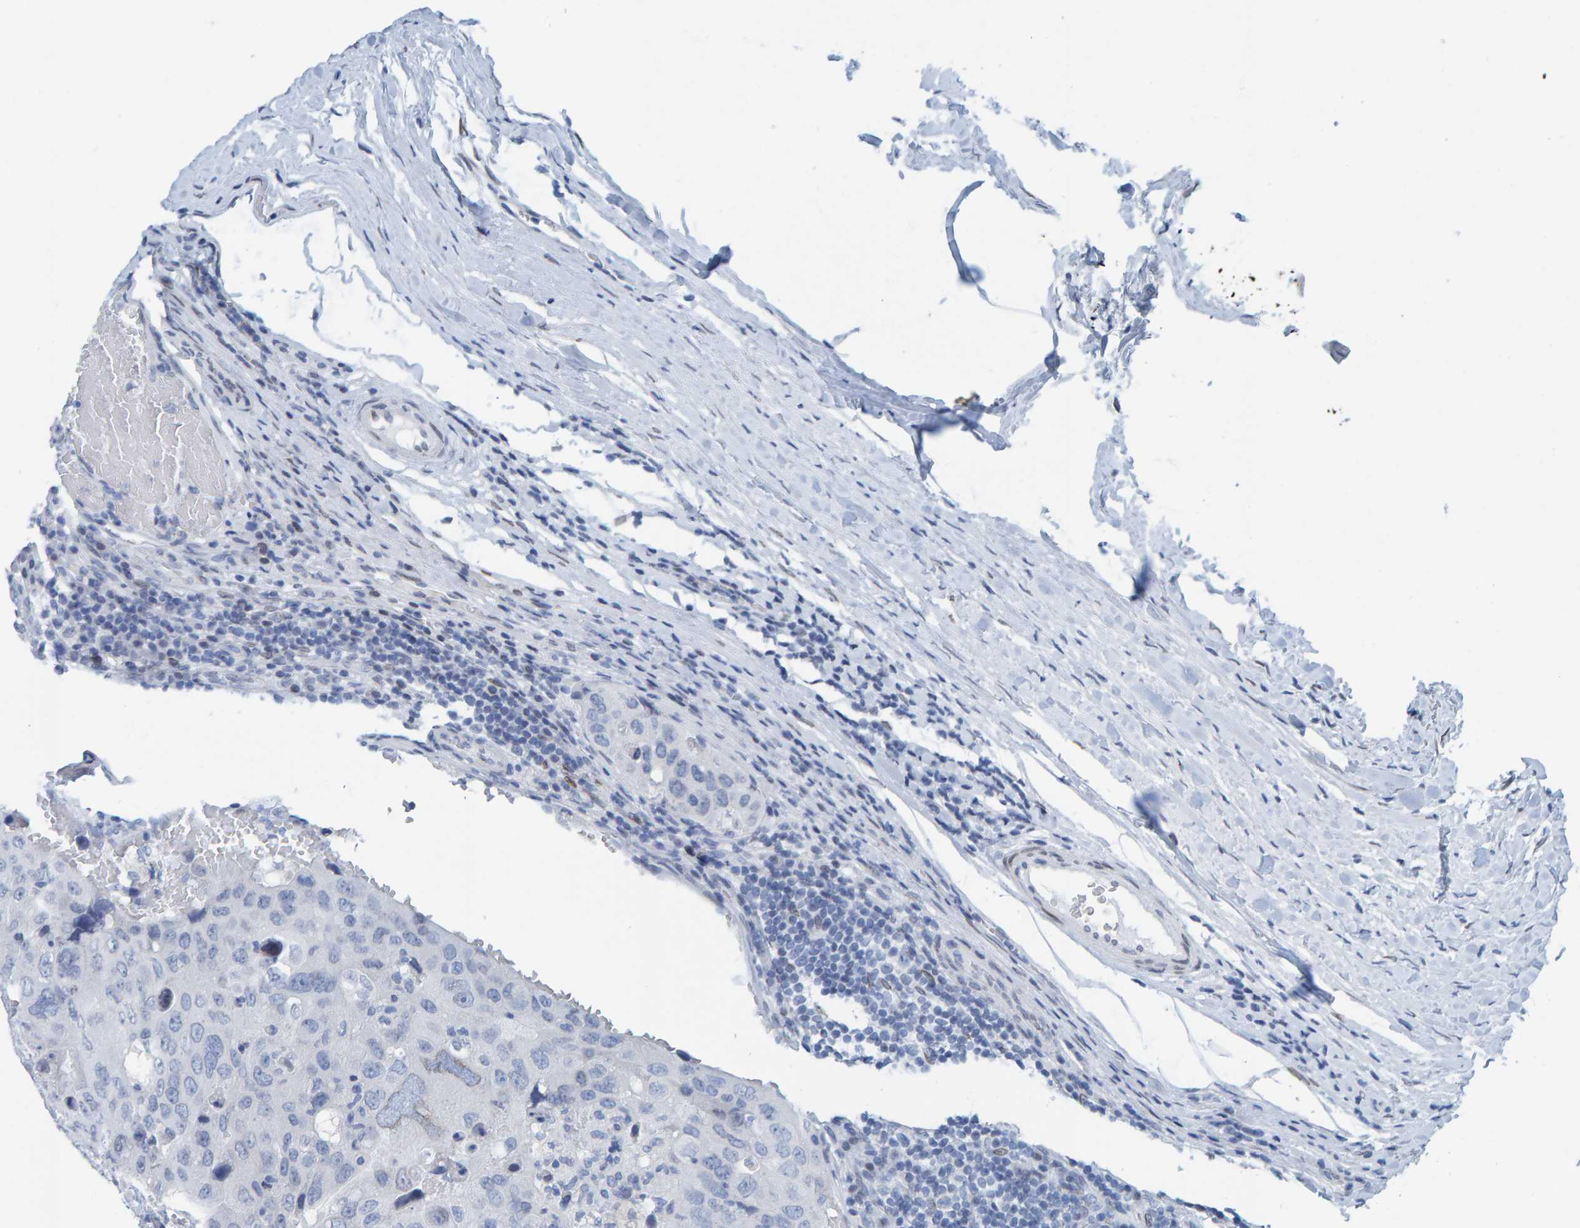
{"staining": {"intensity": "negative", "quantity": "none", "location": "none"}, "tissue": "urothelial cancer", "cell_type": "Tumor cells", "image_type": "cancer", "snomed": [{"axis": "morphology", "description": "Urothelial carcinoma, High grade"}, {"axis": "topography", "description": "Lymph node"}, {"axis": "topography", "description": "Urinary bladder"}], "caption": "Urothelial cancer stained for a protein using immunohistochemistry (IHC) demonstrates no expression tumor cells.", "gene": "LMNB2", "patient": {"sex": "male", "age": 51}}